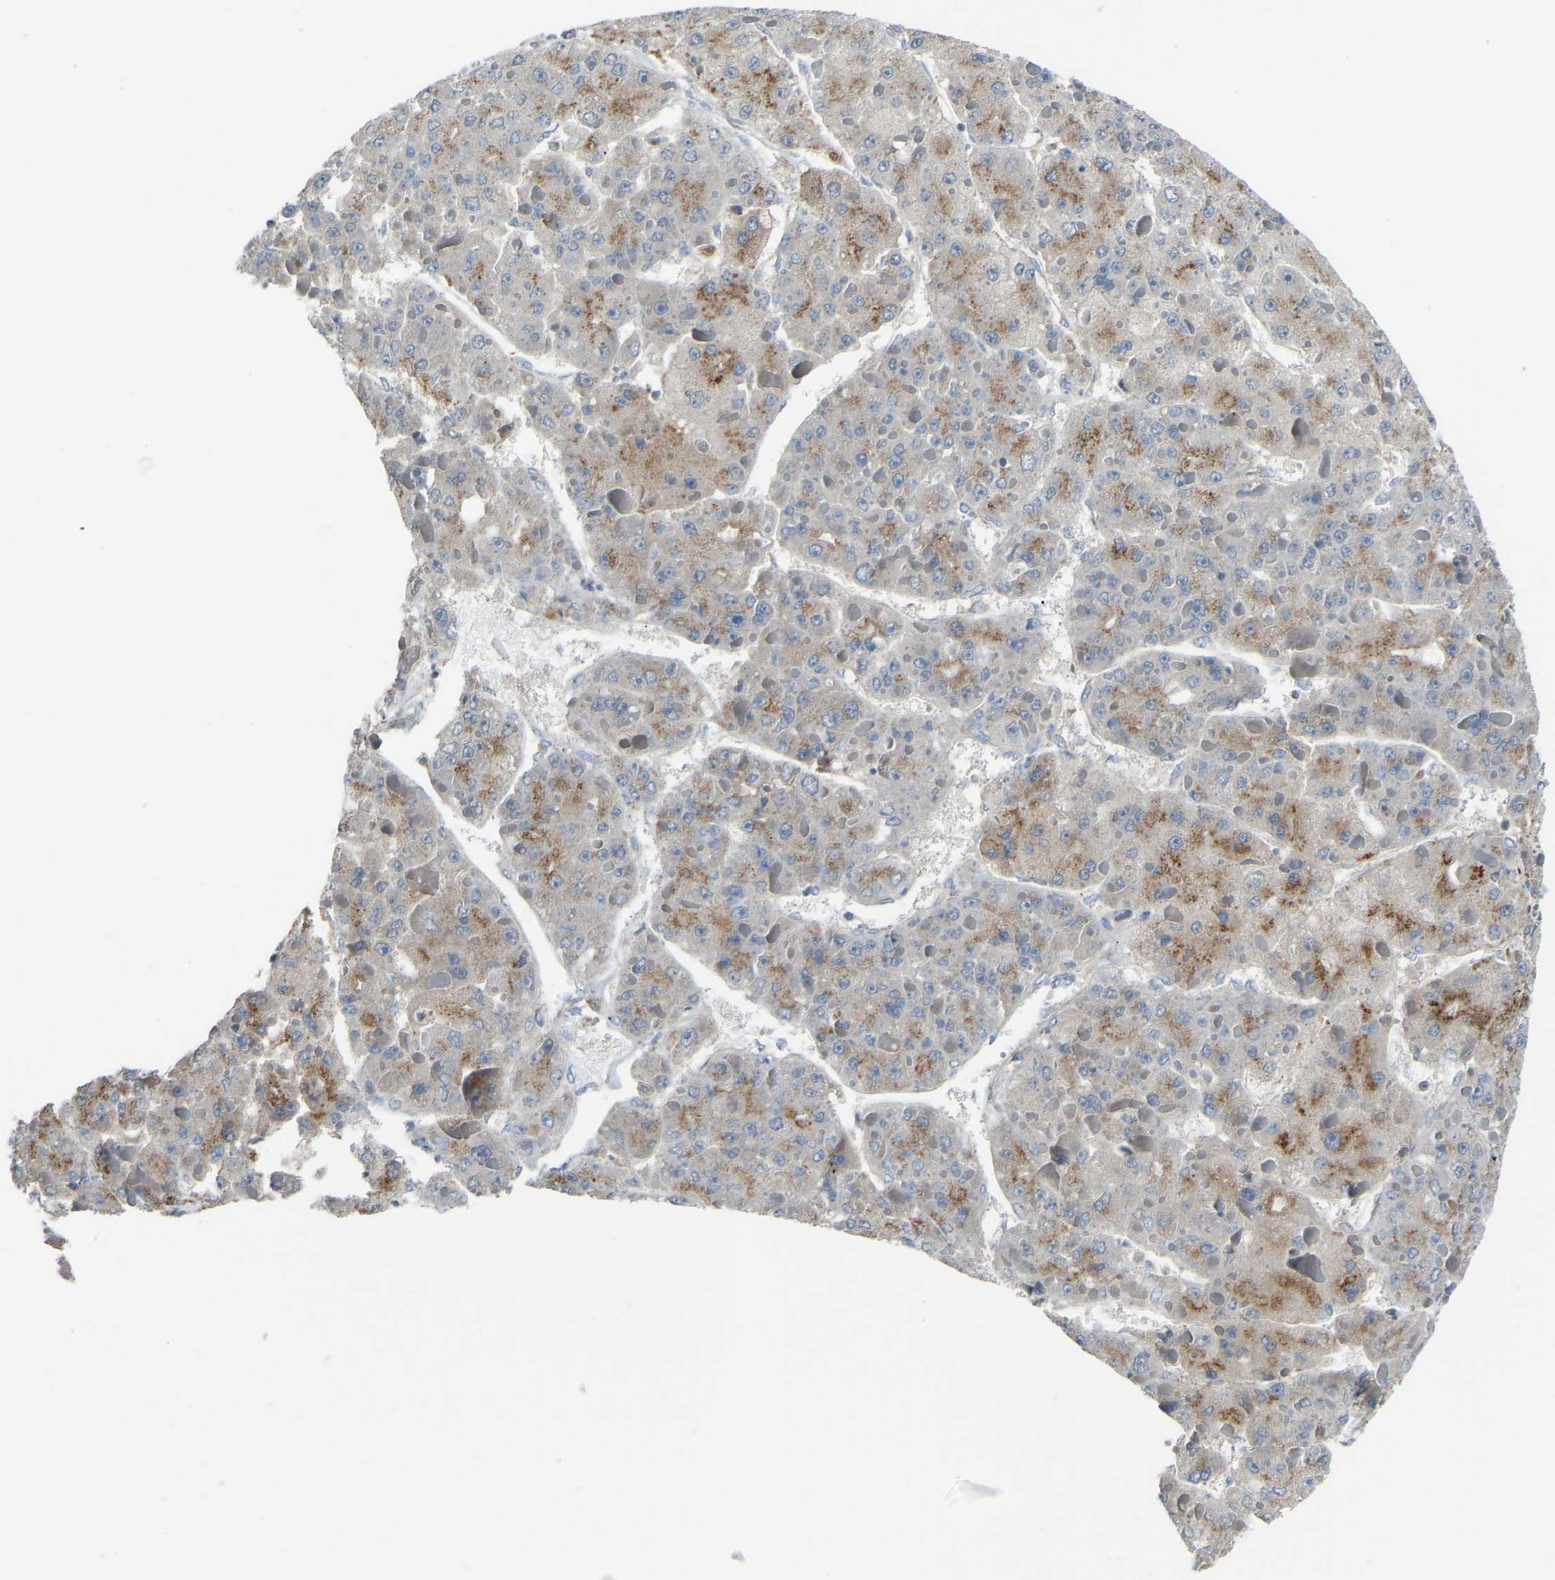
{"staining": {"intensity": "moderate", "quantity": "25%-75%", "location": "cytoplasmic/membranous"}, "tissue": "liver cancer", "cell_type": "Tumor cells", "image_type": "cancer", "snomed": [{"axis": "morphology", "description": "Carcinoma, Hepatocellular, NOS"}, {"axis": "topography", "description": "Liver"}], "caption": "Protein expression analysis of human liver cancer (hepatocellular carcinoma) reveals moderate cytoplasmic/membranous positivity in approximately 25%-75% of tumor cells.", "gene": "CANT1", "patient": {"sex": "female", "age": 73}}